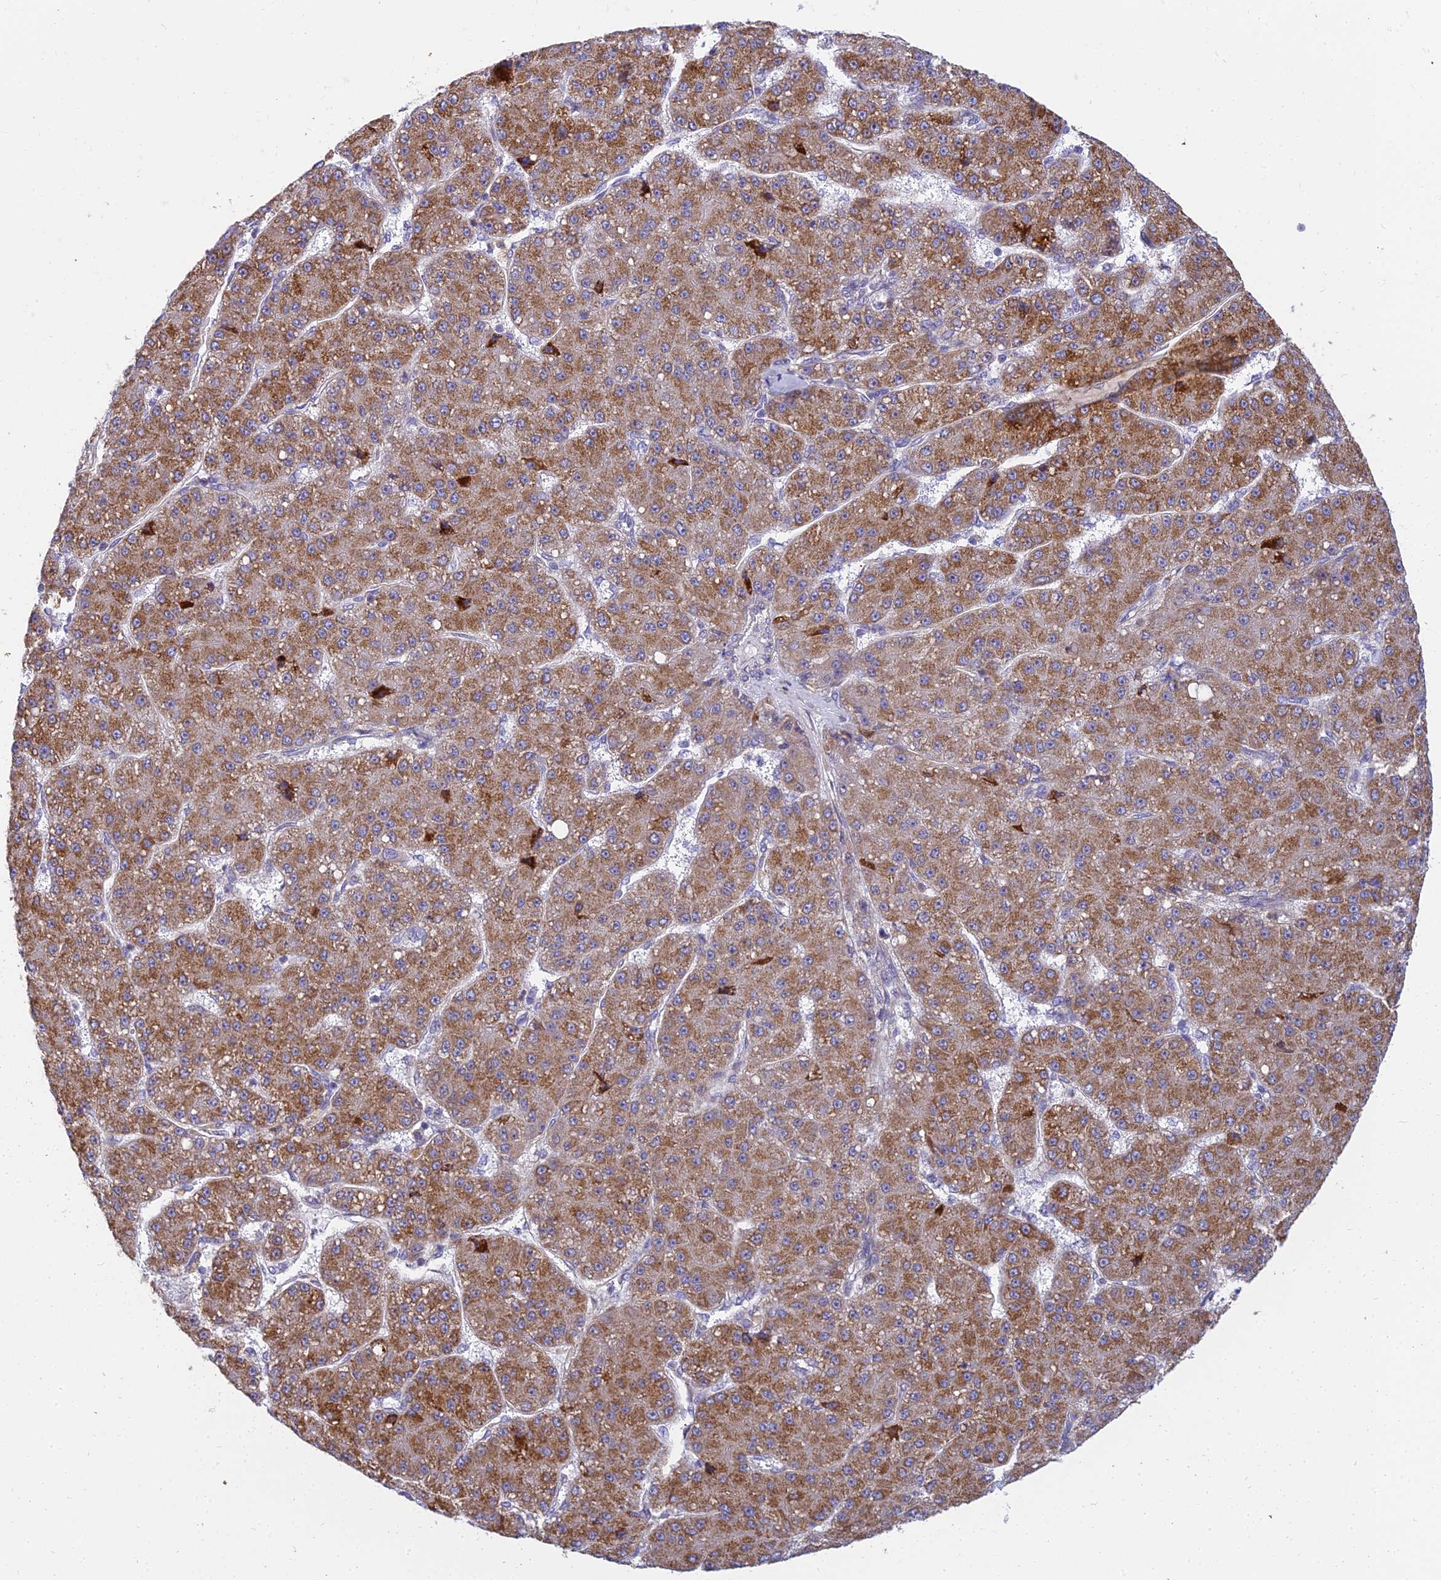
{"staining": {"intensity": "moderate", "quantity": ">75%", "location": "cytoplasmic/membranous"}, "tissue": "liver cancer", "cell_type": "Tumor cells", "image_type": "cancer", "snomed": [{"axis": "morphology", "description": "Carcinoma, Hepatocellular, NOS"}, {"axis": "topography", "description": "Liver"}], "caption": "The immunohistochemical stain labels moderate cytoplasmic/membranous expression in tumor cells of liver cancer (hepatocellular carcinoma) tissue.", "gene": "CLCN7", "patient": {"sex": "male", "age": 67}}